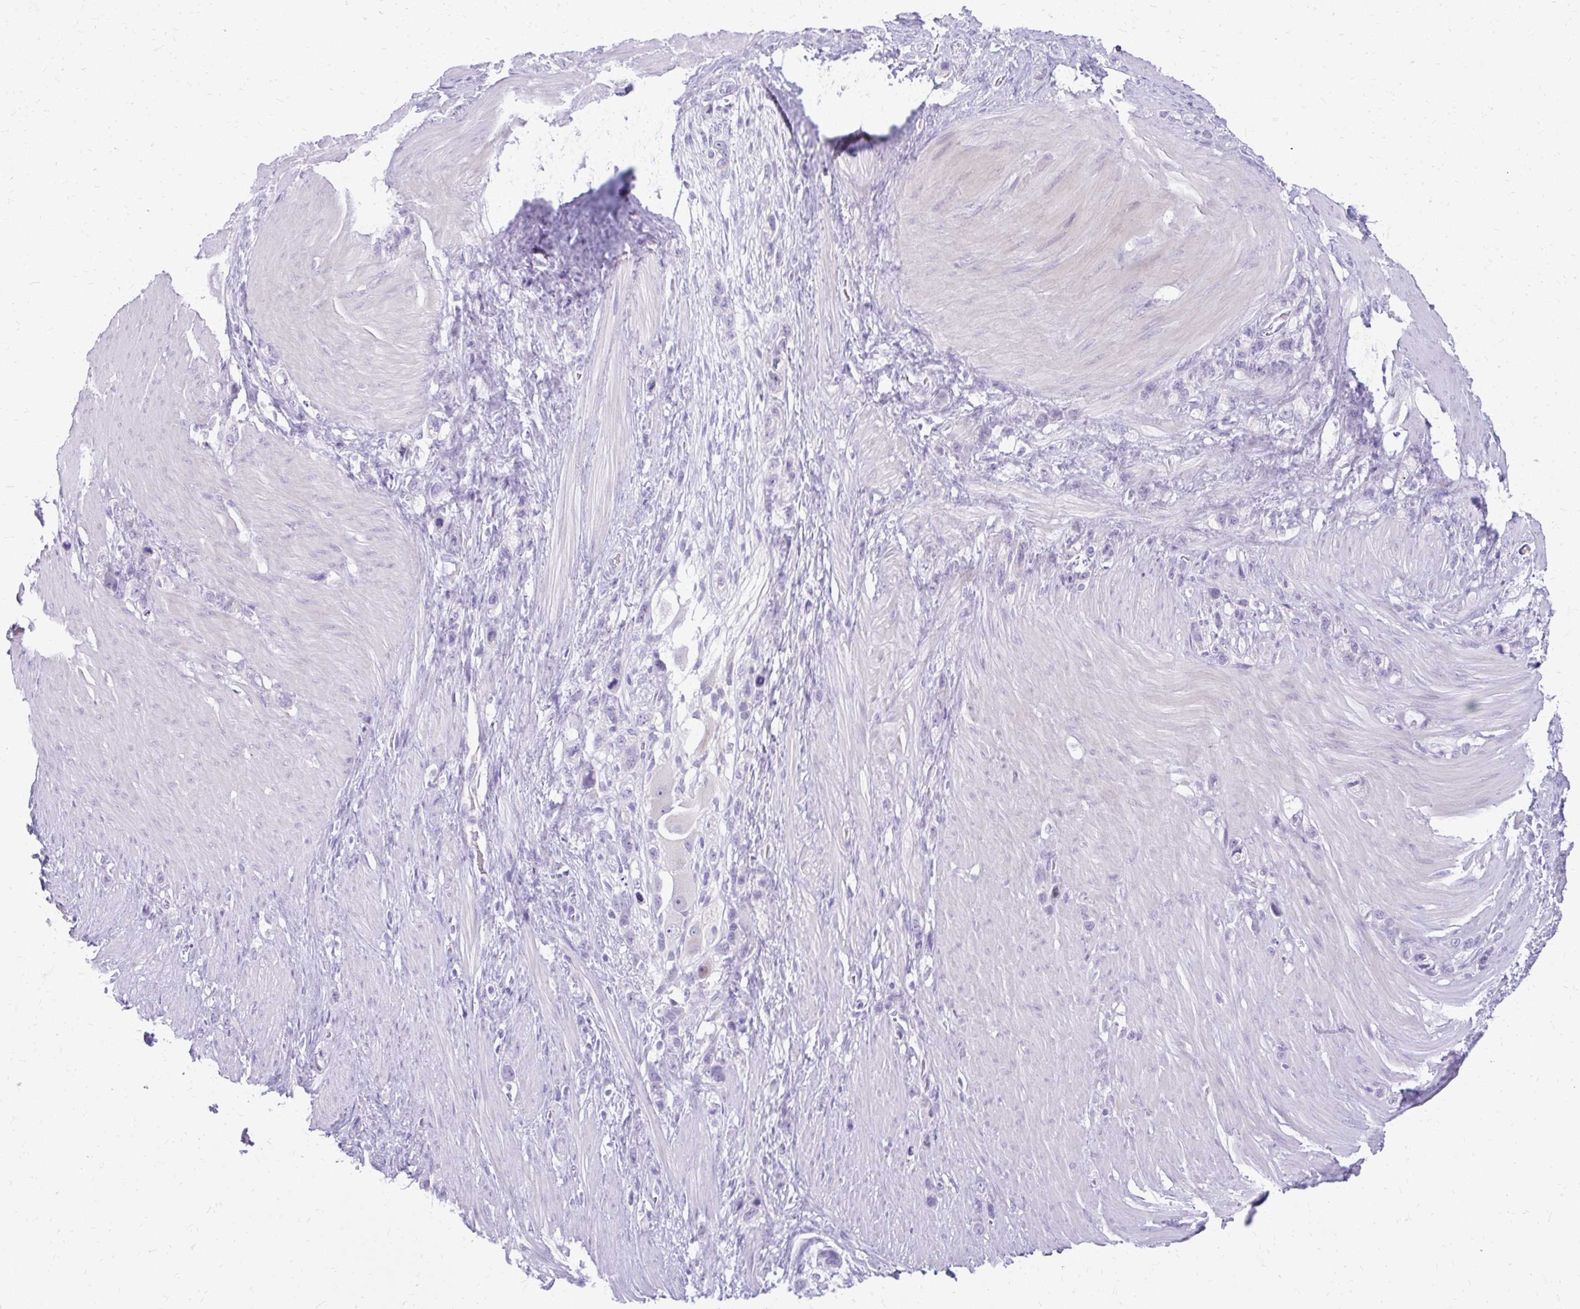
{"staining": {"intensity": "negative", "quantity": "none", "location": "none"}, "tissue": "stomach cancer", "cell_type": "Tumor cells", "image_type": "cancer", "snomed": [{"axis": "morphology", "description": "Adenocarcinoma, NOS"}, {"axis": "topography", "description": "Stomach"}], "caption": "Photomicrograph shows no significant protein expression in tumor cells of stomach cancer.", "gene": "PRAP1", "patient": {"sex": "female", "age": 65}}